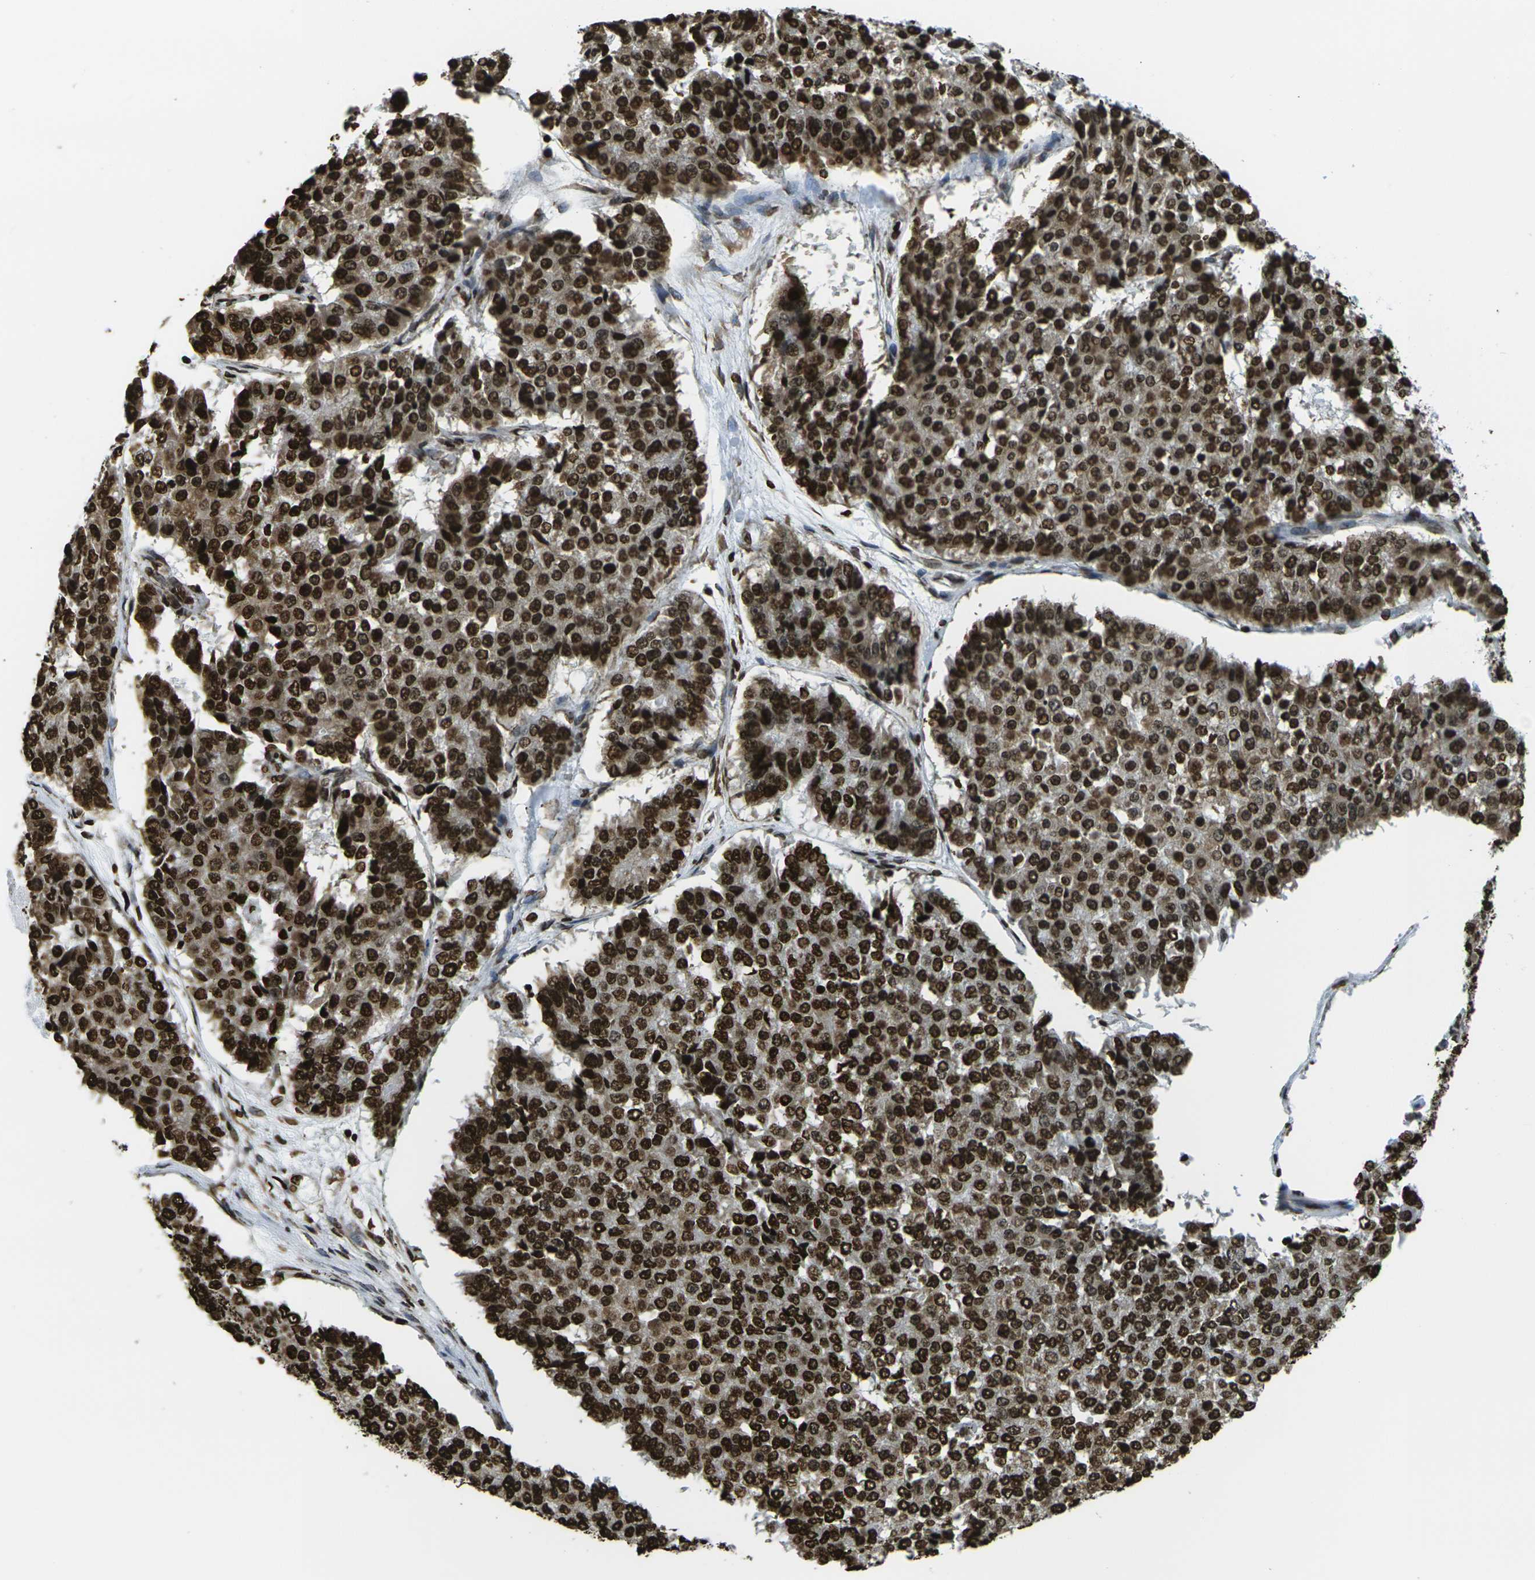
{"staining": {"intensity": "strong", "quantity": ">75%", "location": "nuclear"}, "tissue": "pancreatic cancer", "cell_type": "Tumor cells", "image_type": "cancer", "snomed": [{"axis": "morphology", "description": "Adenocarcinoma, NOS"}, {"axis": "topography", "description": "Pancreas"}], "caption": "Tumor cells exhibit high levels of strong nuclear expression in approximately >75% of cells in human pancreatic cancer (adenocarcinoma).", "gene": "H1-2", "patient": {"sex": "male", "age": 50}}